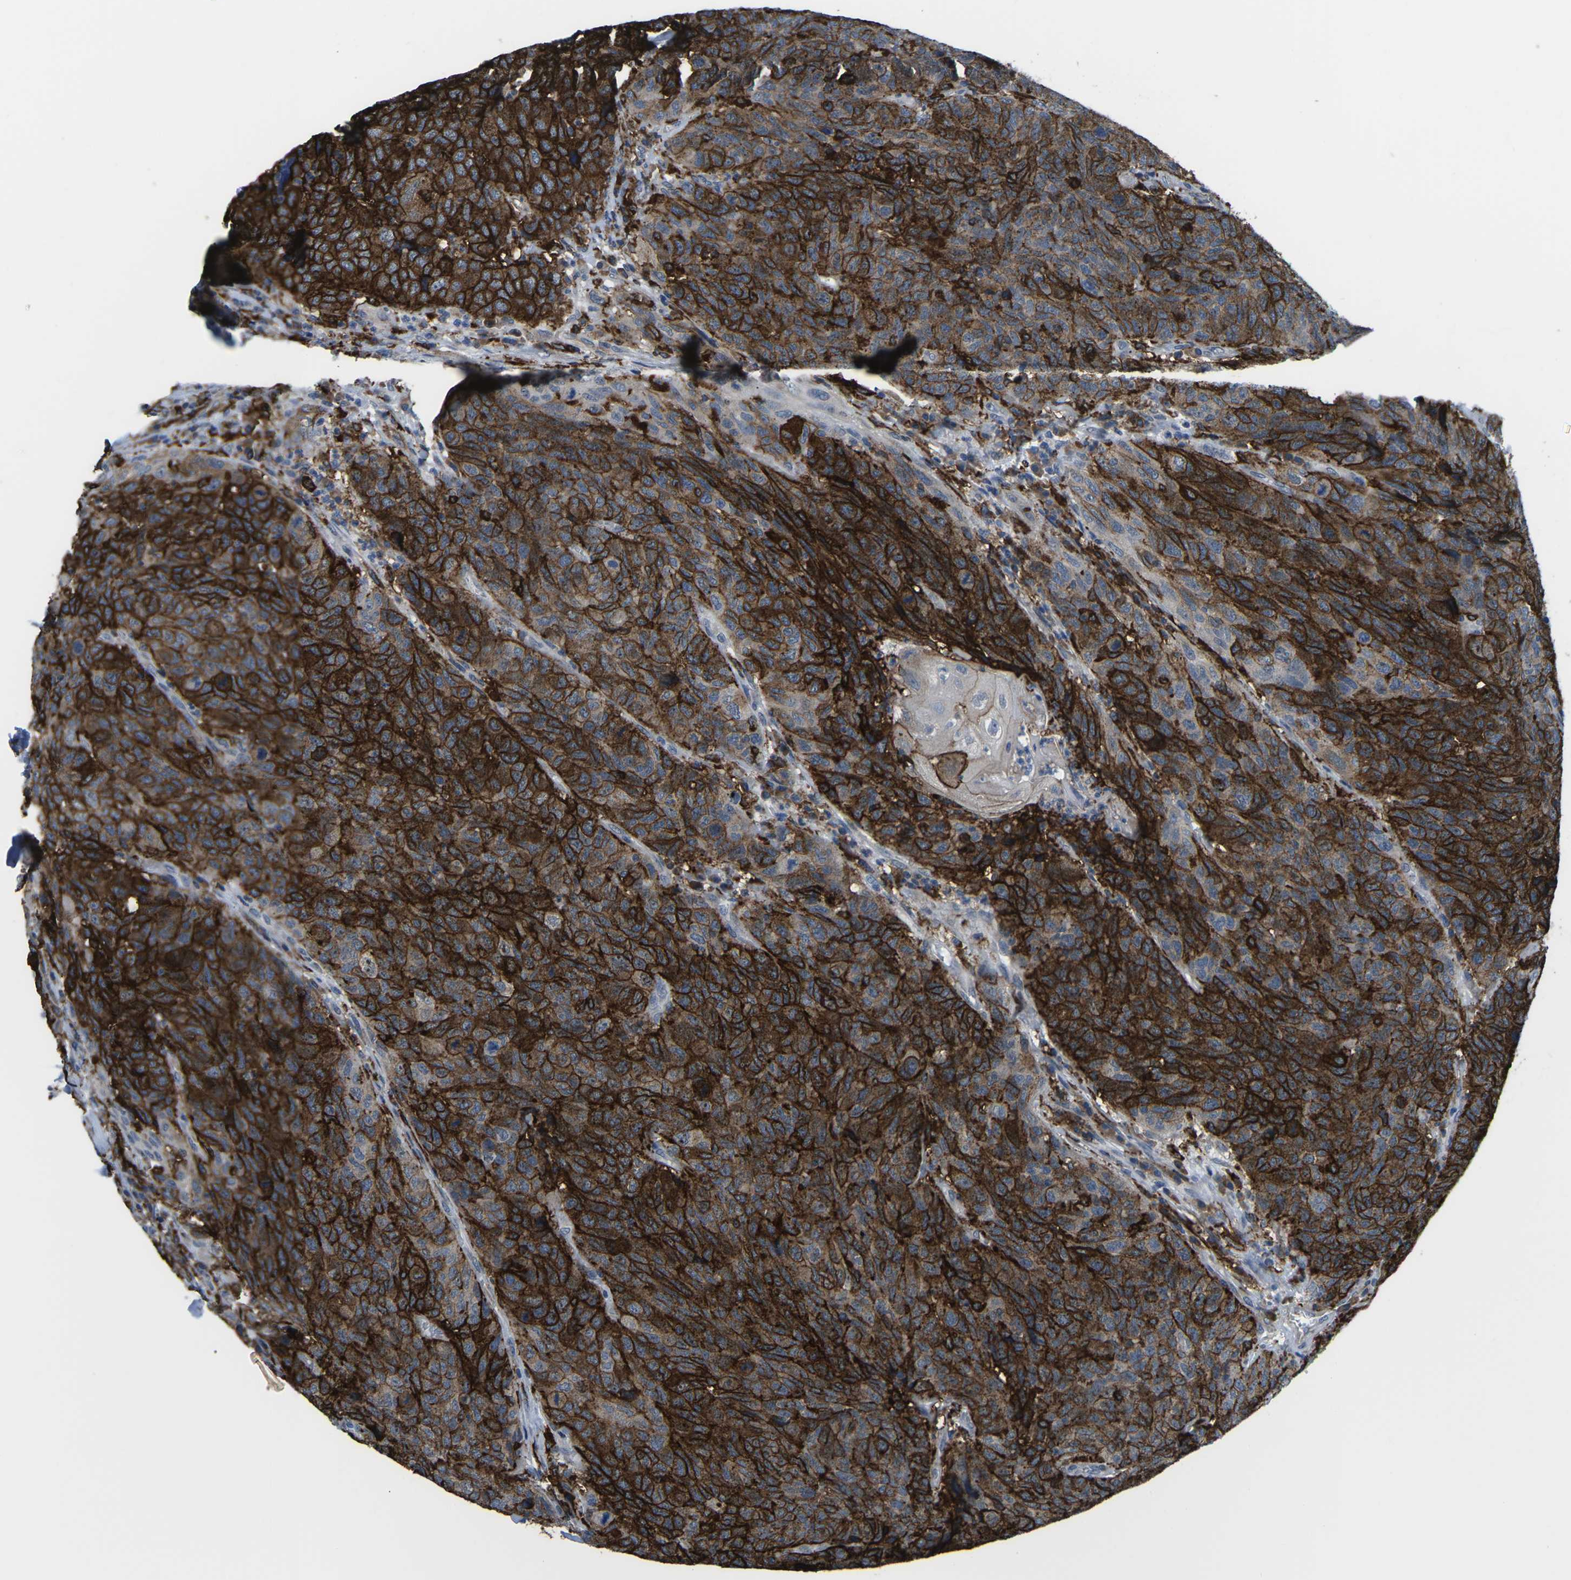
{"staining": {"intensity": "strong", "quantity": ">75%", "location": "cytoplasmic/membranous"}, "tissue": "head and neck cancer", "cell_type": "Tumor cells", "image_type": "cancer", "snomed": [{"axis": "morphology", "description": "Squamous cell carcinoma, NOS"}, {"axis": "topography", "description": "Head-Neck"}], "caption": "Head and neck cancer stained for a protein exhibits strong cytoplasmic/membranous positivity in tumor cells.", "gene": "PTPN1", "patient": {"sex": "male", "age": 66}}